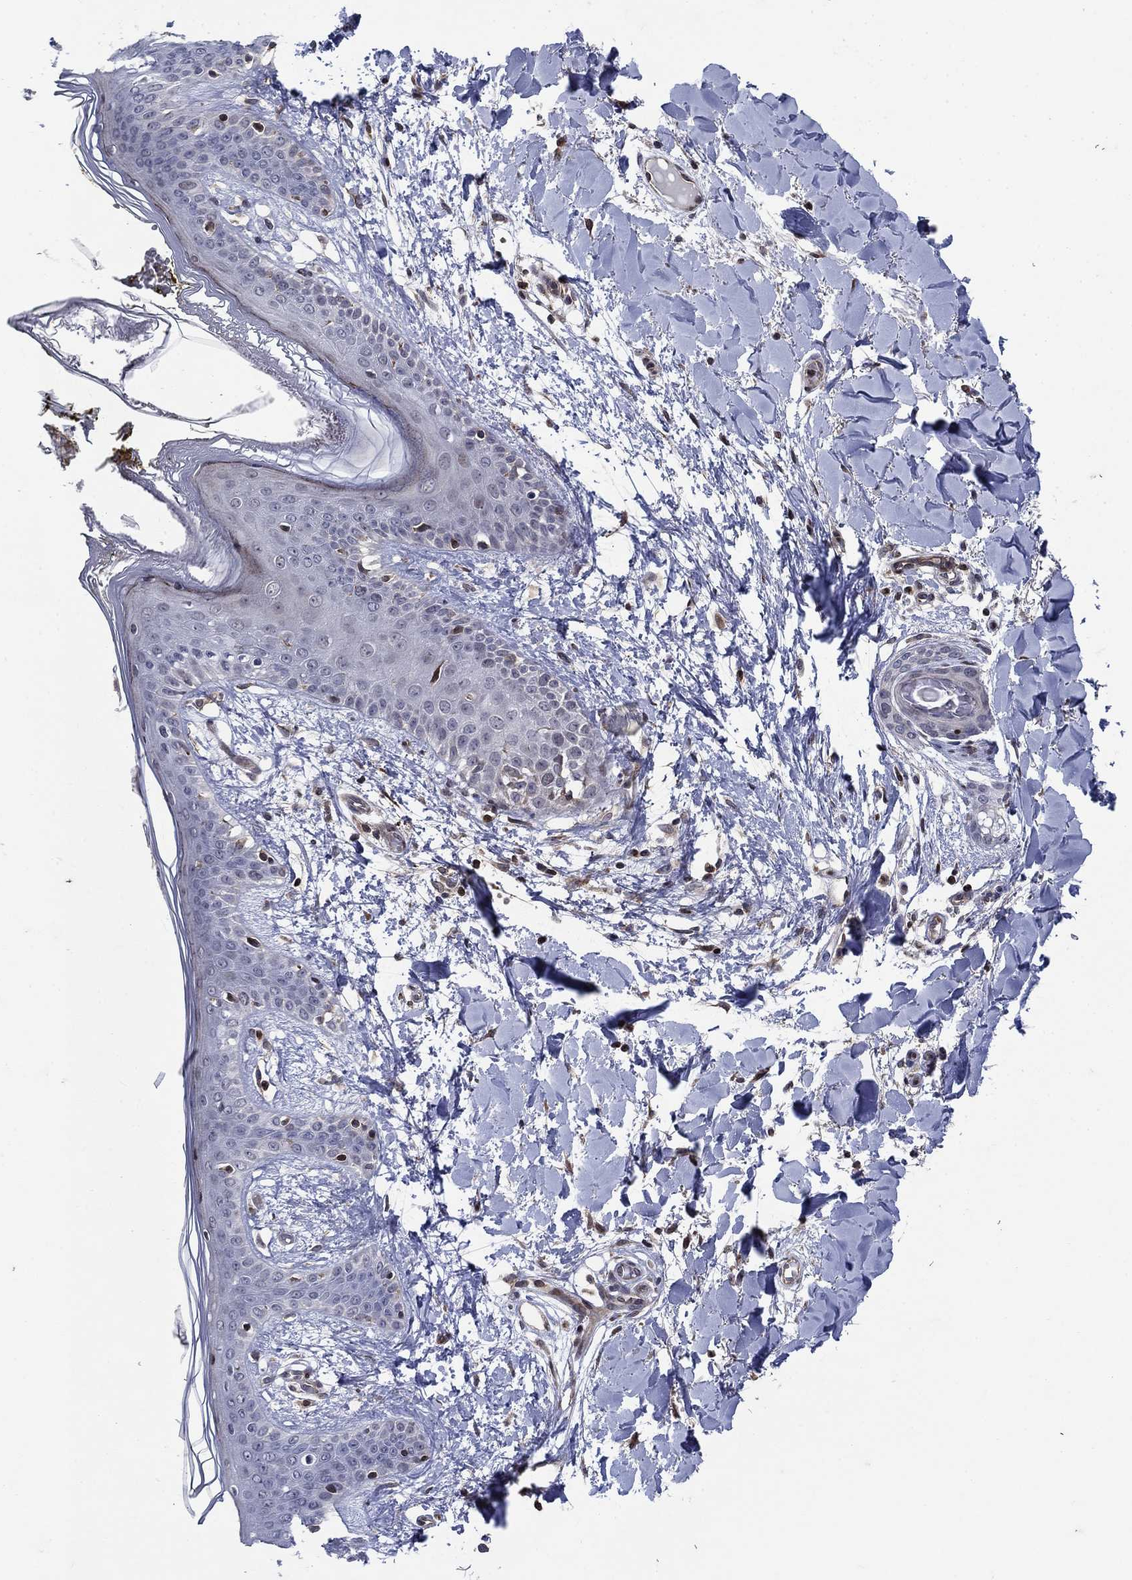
{"staining": {"intensity": "negative", "quantity": "none", "location": "none"}, "tissue": "skin", "cell_type": "Fibroblasts", "image_type": "normal", "snomed": [{"axis": "morphology", "description": "Normal tissue, NOS"}, {"axis": "topography", "description": "Skin"}], "caption": "High magnification brightfield microscopy of normal skin stained with DAB (3,3'-diaminobenzidine) (brown) and counterstained with hematoxylin (blue): fibroblasts show no significant positivity. (Immunohistochemistry (ihc), brightfield microscopy, high magnification).", "gene": "DHRS7", "patient": {"sex": "female", "age": 34}}